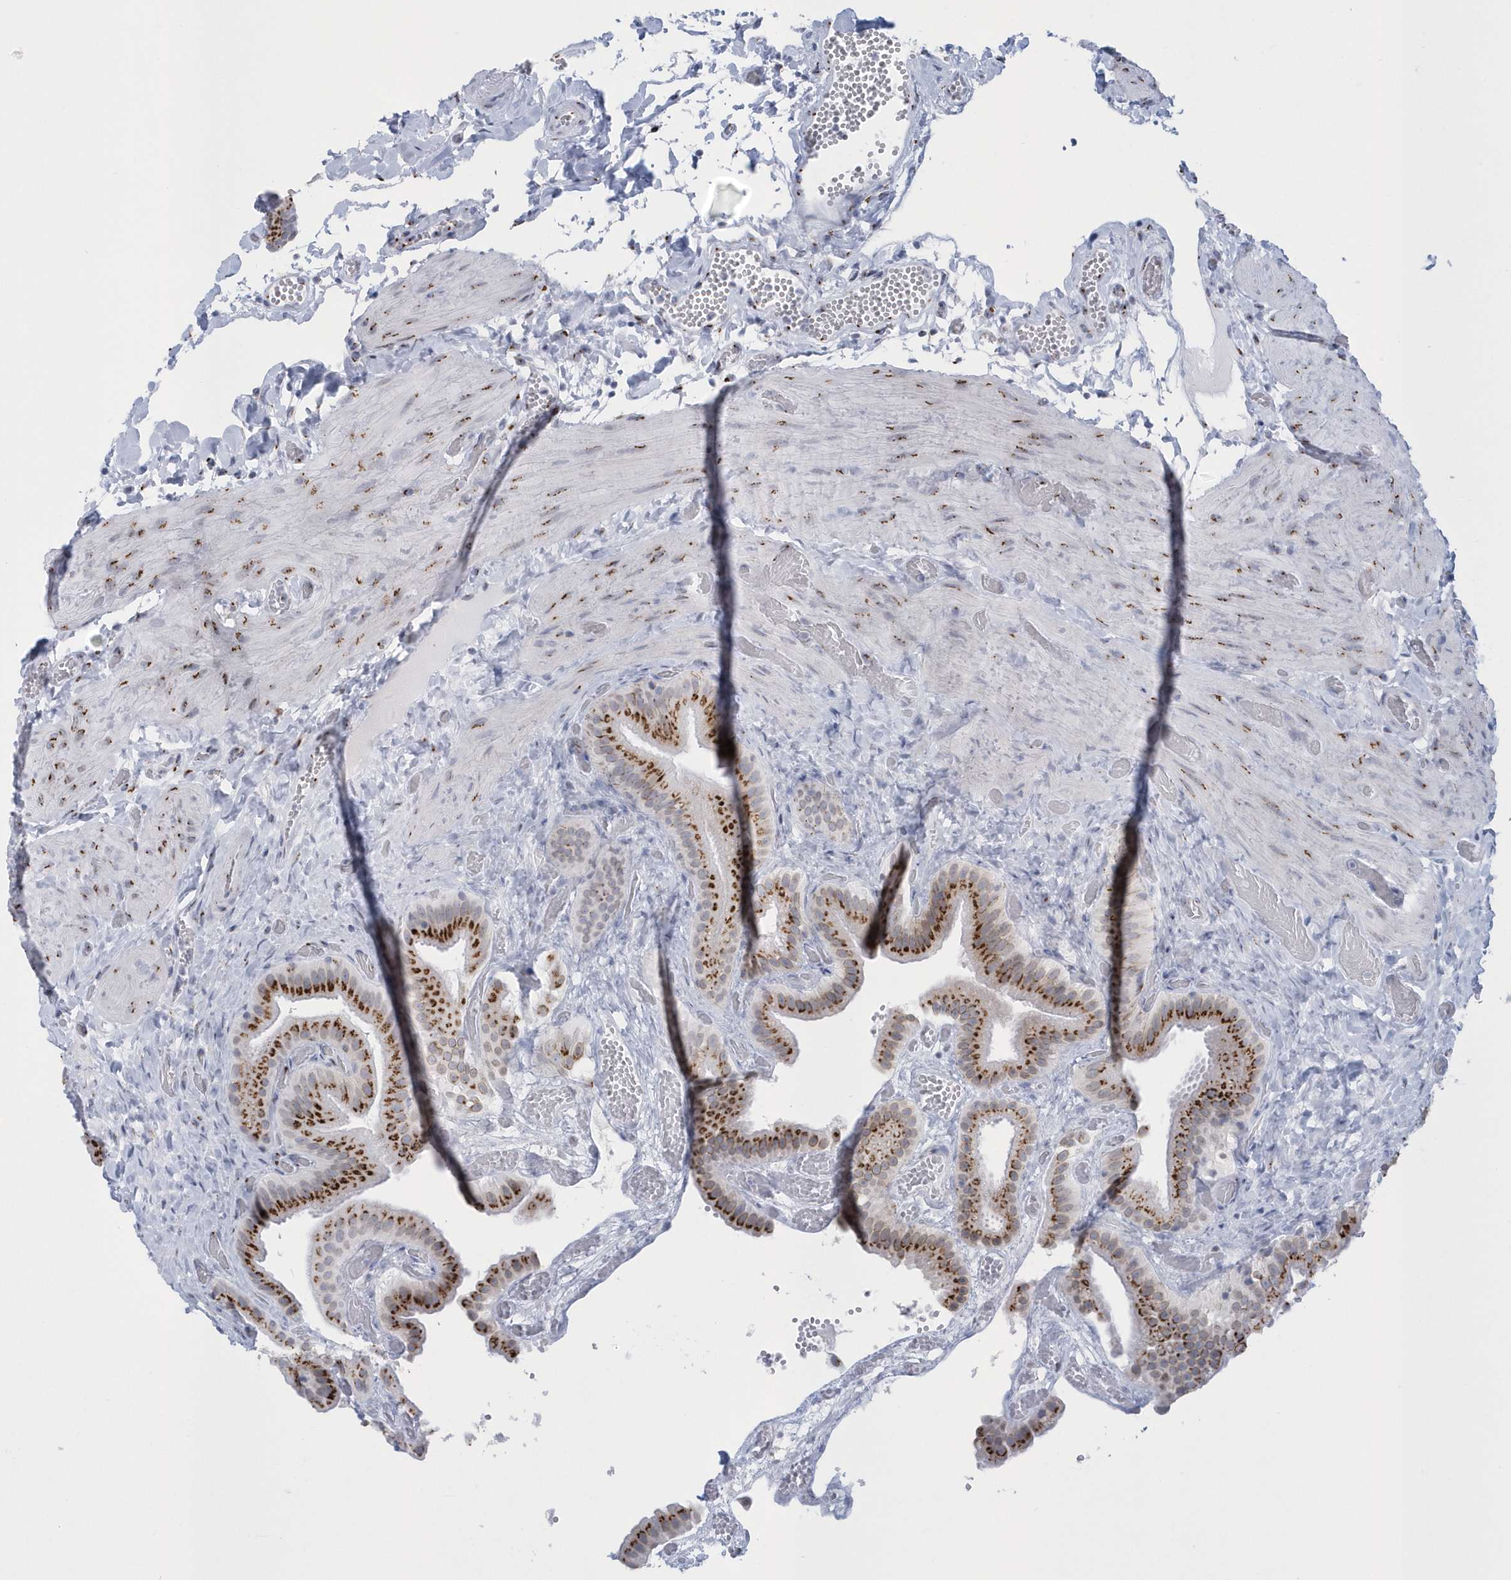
{"staining": {"intensity": "moderate", "quantity": ">75%", "location": "cytoplasmic/membranous"}, "tissue": "gallbladder", "cell_type": "Glandular cells", "image_type": "normal", "snomed": [{"axis": "morphology", "description": "Normal tissue, NOS"}, {"axis": "topography", "description": "Gallbladder"}], "caption": "Gallbladder stained for a protein exhibits moderate cytoplasmic/membranous positivity in glandular cells. (DAB (3,3'-diaminobenzidine) = brown stain, brightfield microscopy at high magnification).", "gene": "SLX9", "patient": {"sex": "female", "age": 64}}